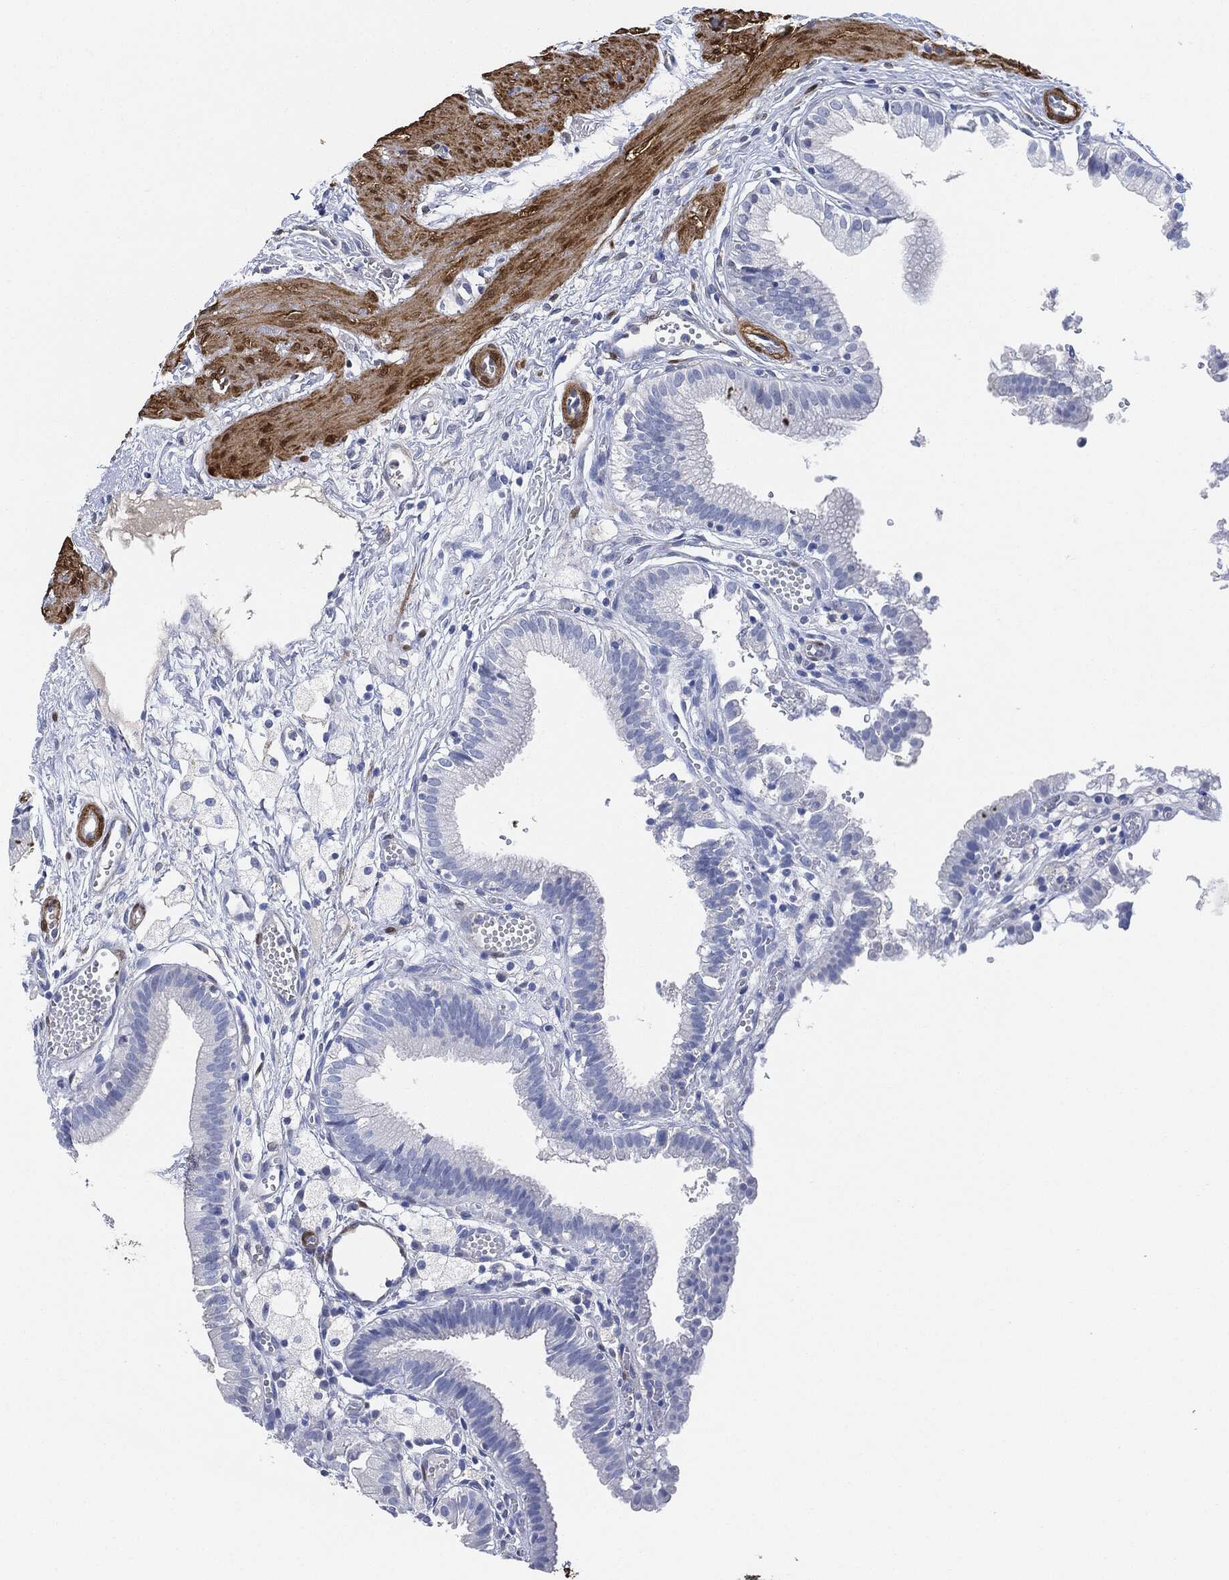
{"staining": {"intensity": "negative", "quantity": "none", "location": "none"}, "tissue": "gallbladder", "cell_type": "Glandular cells", "image_type": "normal", "snomed": [{"axis": "morphology", "description": "Normal tissue, NOS"}, {"axis": "topography", "description": "Gallbladder"}], "caption": "Immunohistochemistry (IHC) image of unremarkable gallbladder: gallbladder stained with DAB reveals no significant protein staining in glandular cells.", "gene": "TAGLN", "patient": {"sex": "female", "age": 24}}